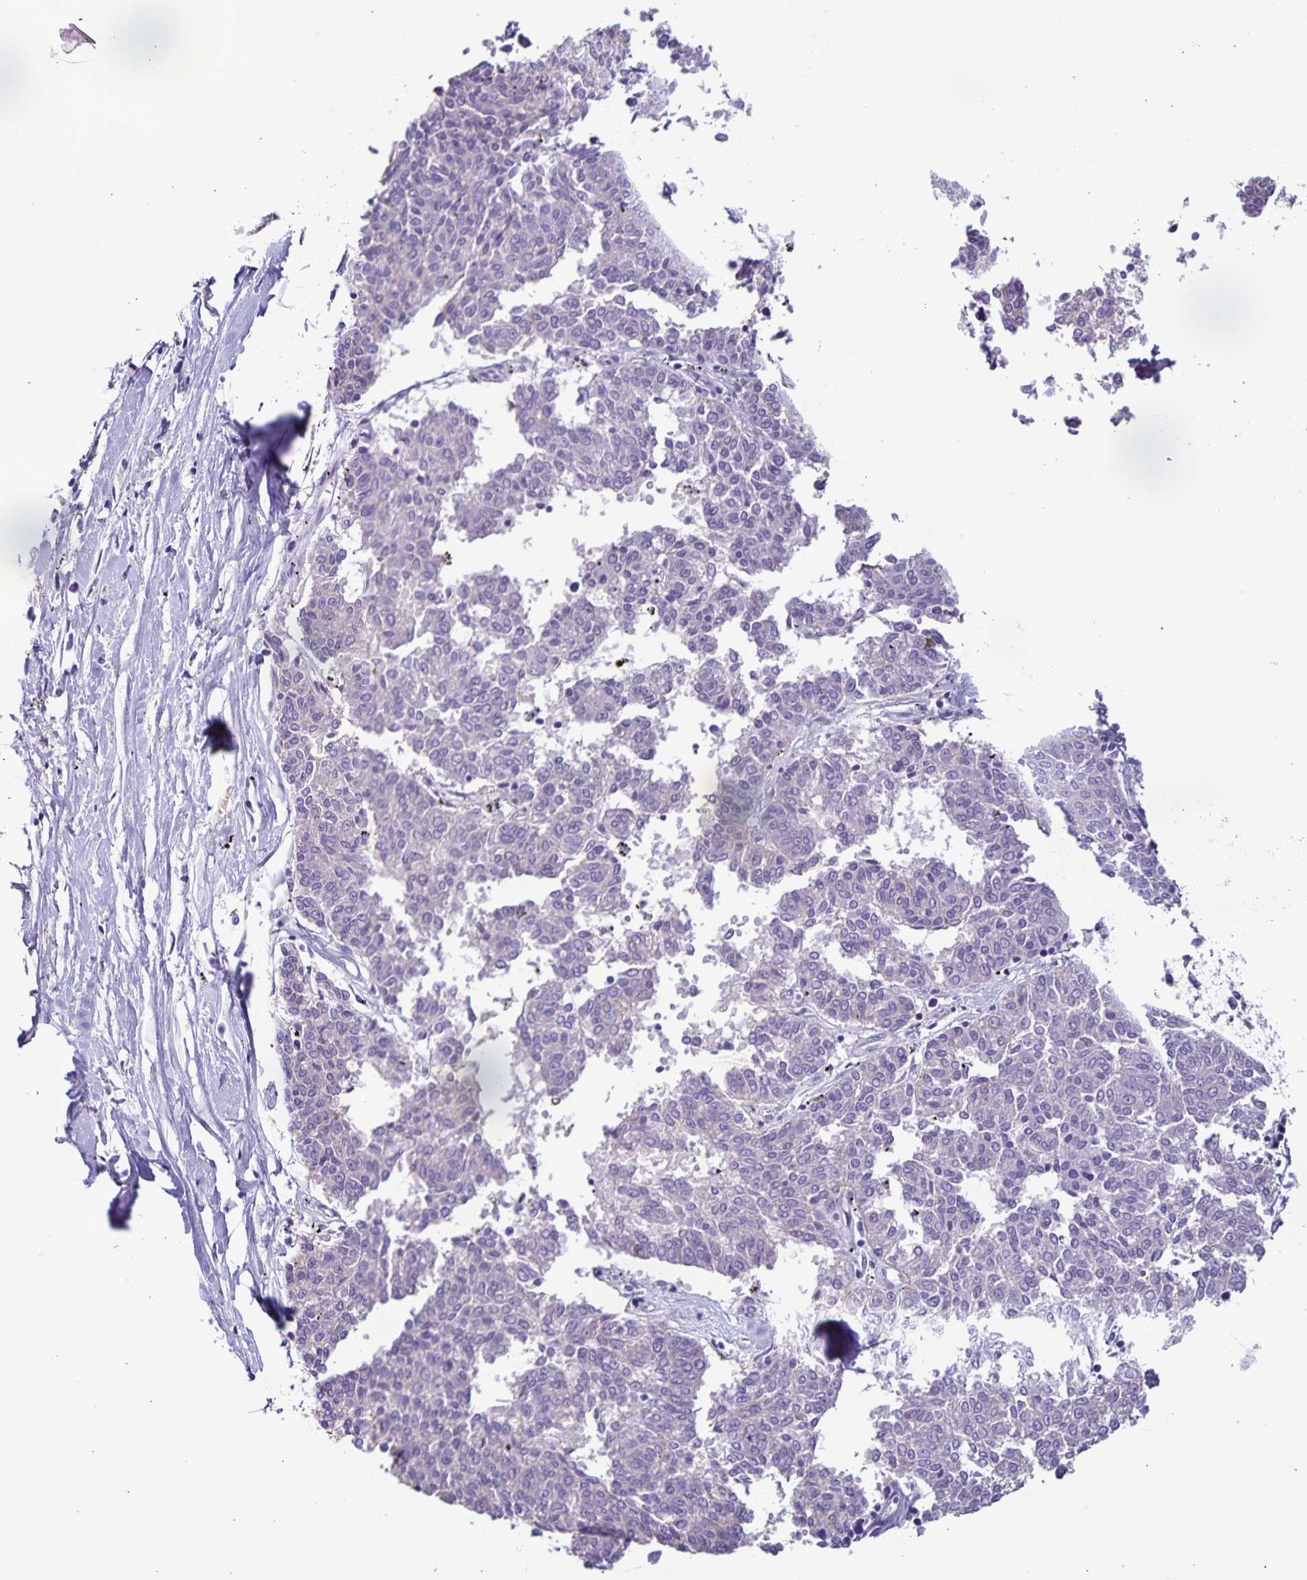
{"staining": {"intensity": "negative", "quantity": "none", "location": "none"}, "tissue": "melanoma", "cell_type": "Tumor cells", "image_type": "cancer", "snomed": [{"axis": "morphology", "description": "Malignant melanoma, NOS"}, {"axis": "topography", "description": "Skin"}], "caption": "Tumor cells are negative for protein expression in human melanoma. (Immunohistochemistry, brightfield microscopy, high magnification).", "gene": "BOLL", "patient": {"sex": "female", "age": 72}}